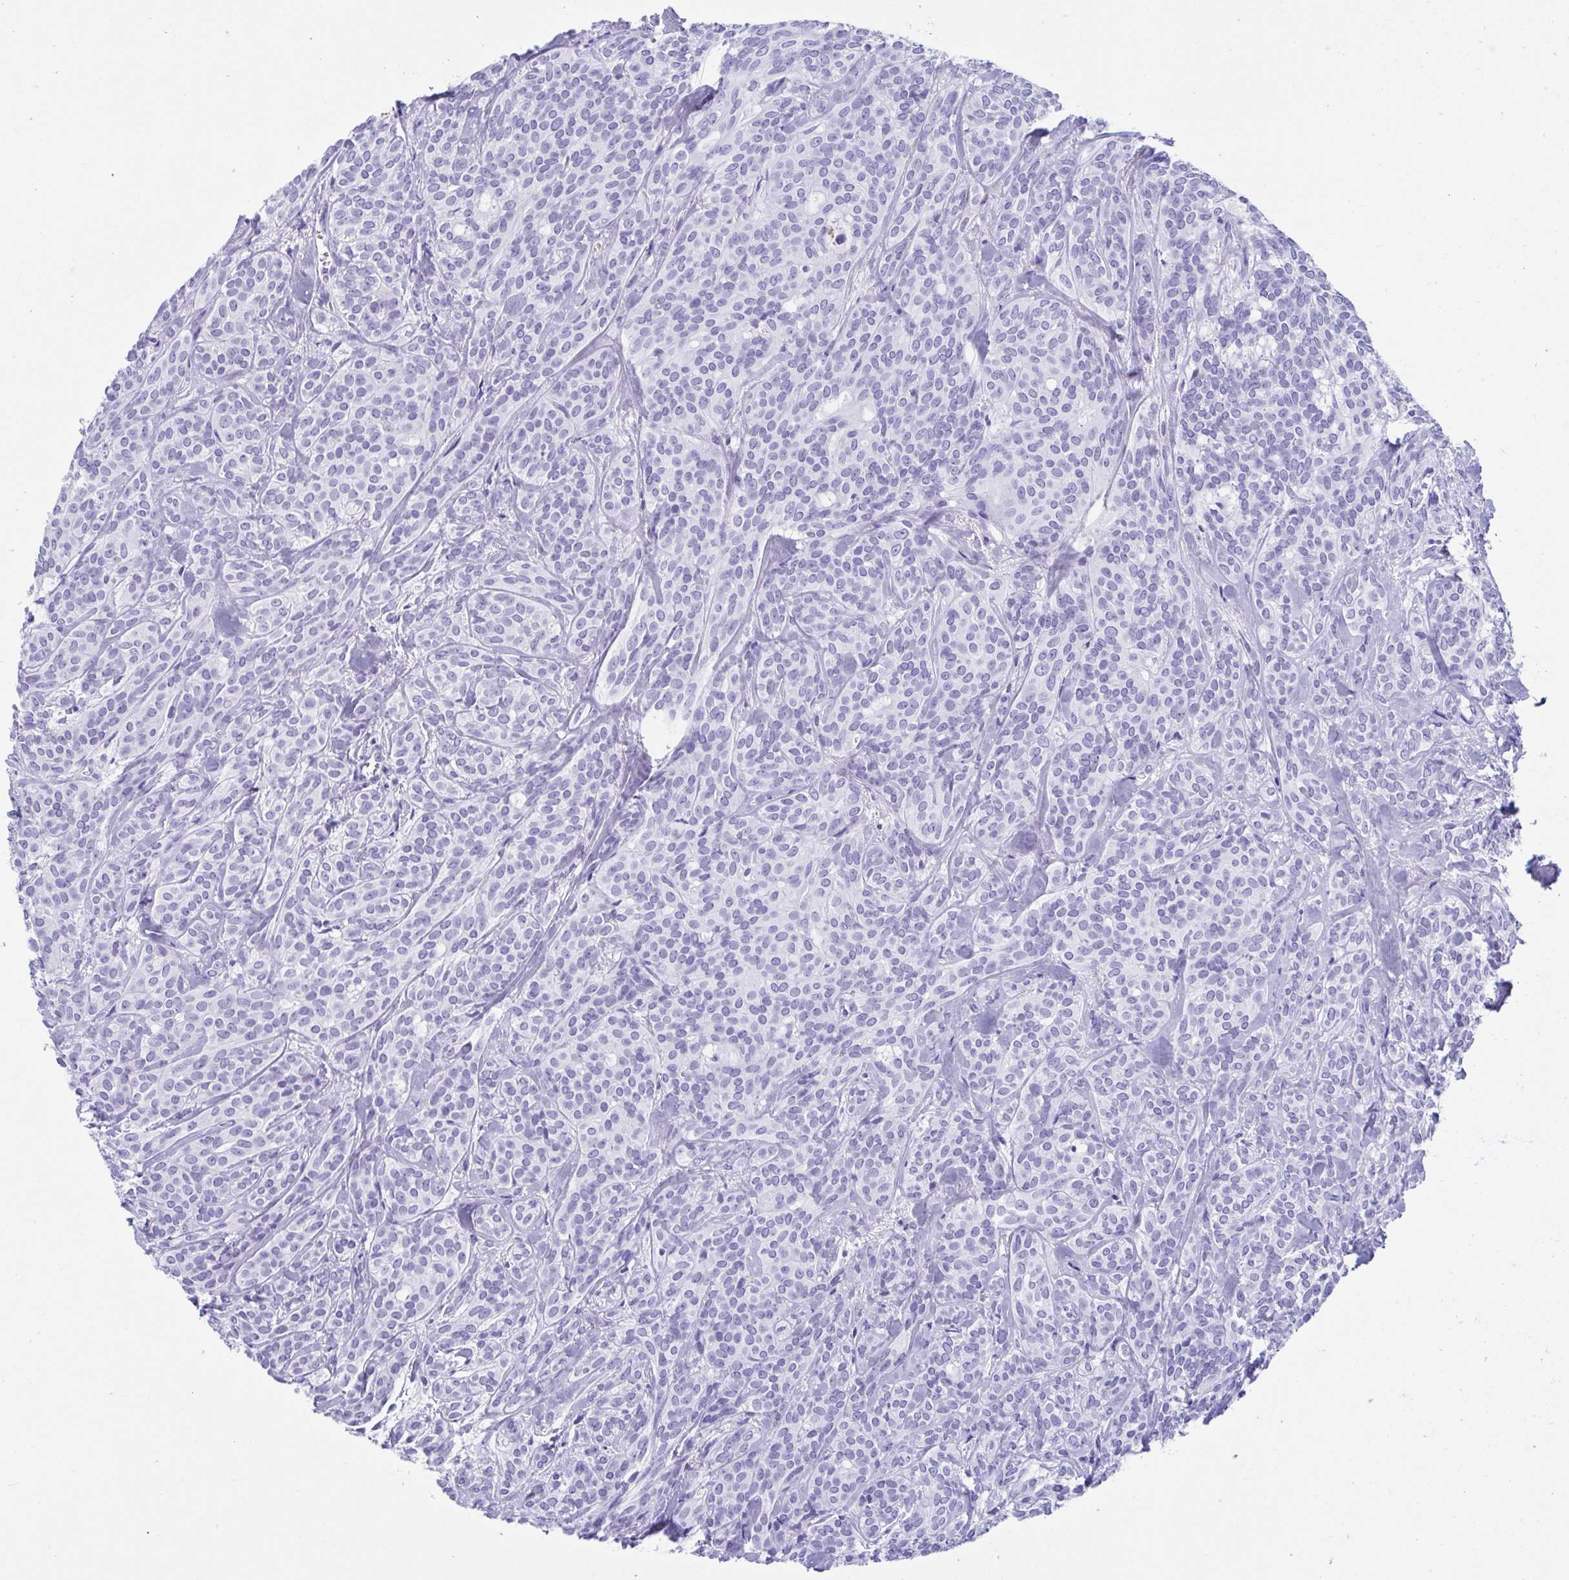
{"staining": {"intensity": "negative", "quantity": "none", "location": "none"}, "tissue": "head and neck cancer", "cell_type": "Tumor cells", "image_type": "cancer", "snomed": [{"axis": "morphology", "description": "Adenocarcinoma, NOS"}, {"axis": "topography", "description": "Head-Neck"}], "caption": "Tumor cells show no significant staining in head and neck adenocarcinoma. (Brightfield microscopy of DAB immunohistochemistry at high magnification).", "gene": "TMEM35A", "patient": {"sex": "female", "age": 57}}